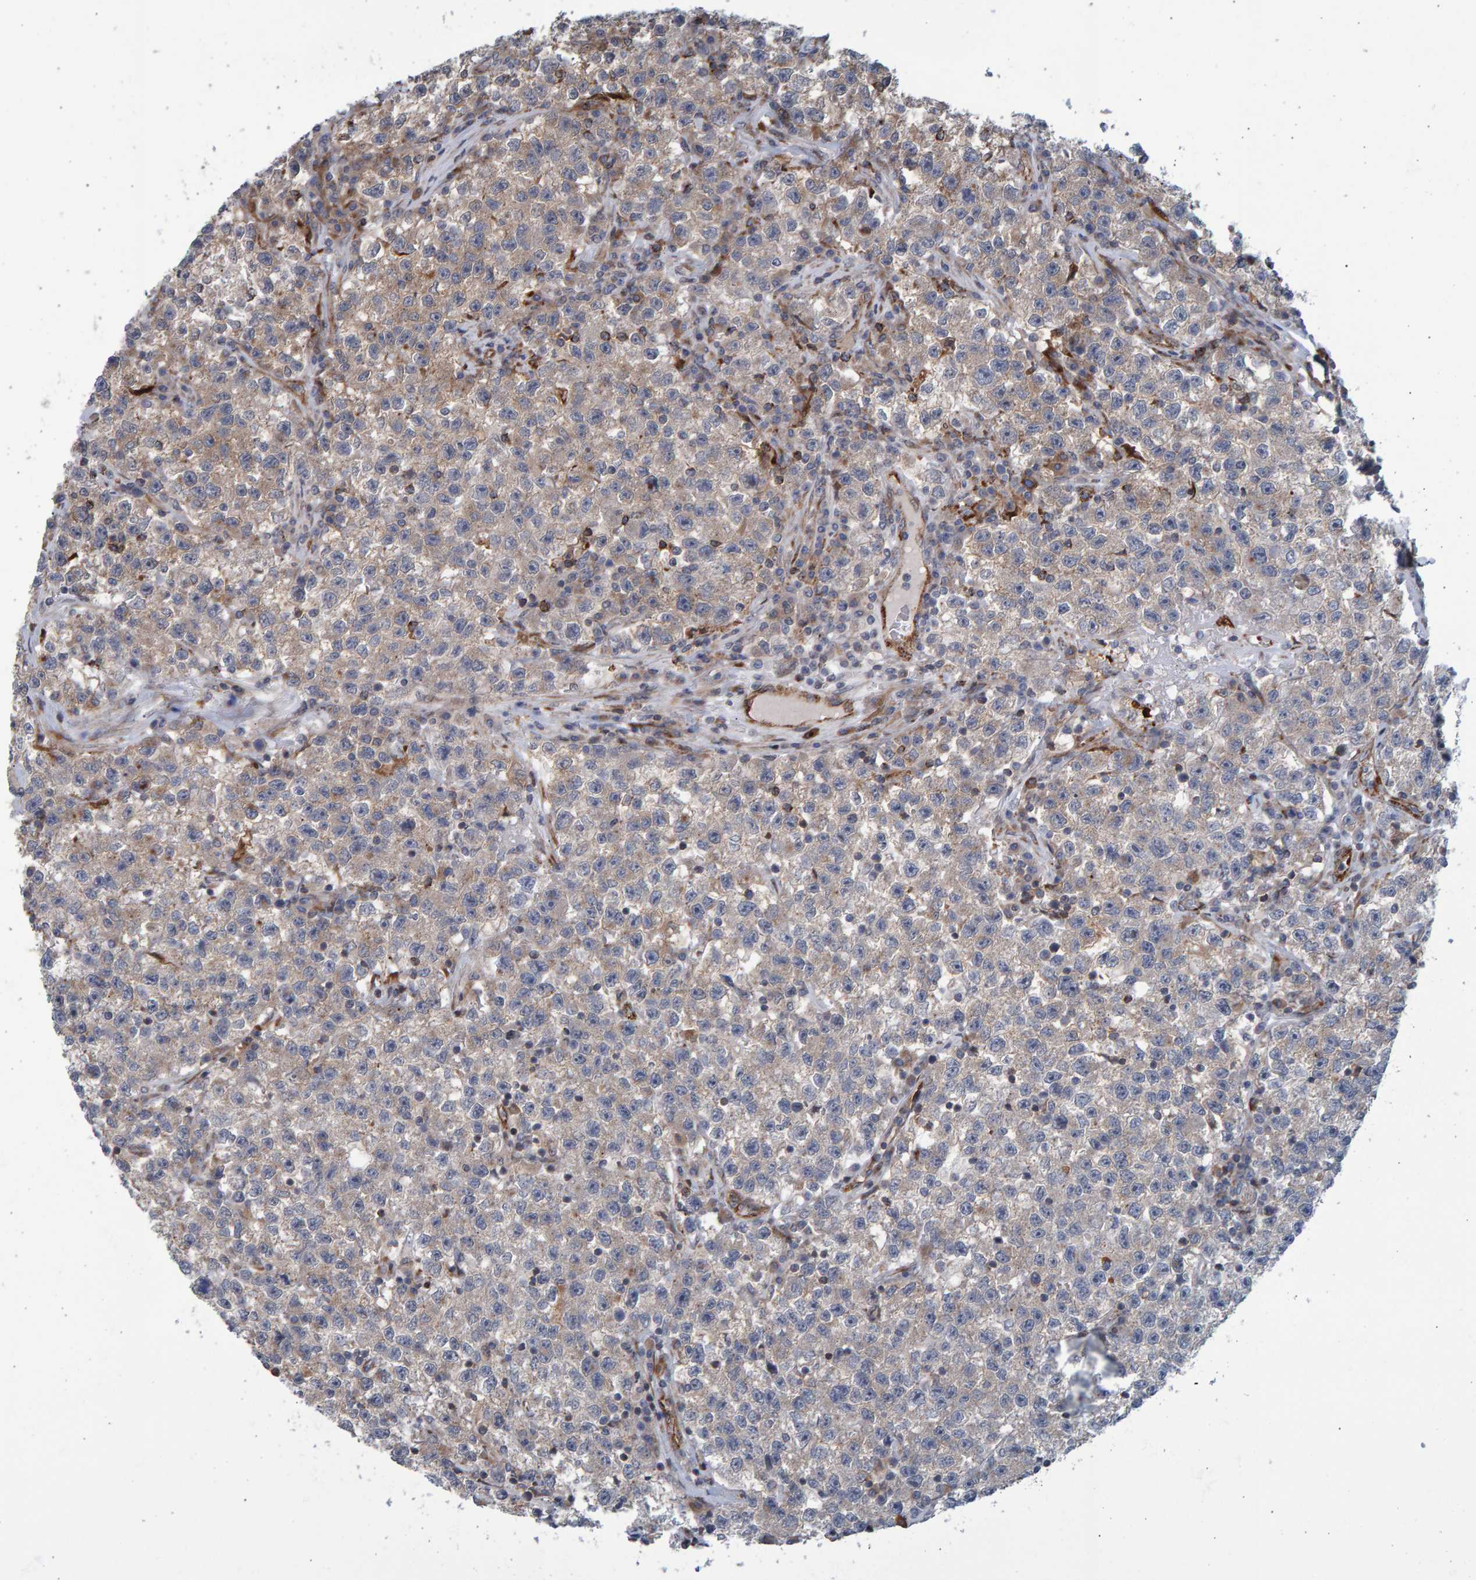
{"staining": {"intensity": "weak", "quantity": "<25%", "location": "cytoplasmic/membranous"}, "tissue": "testis cancer", "cell_type": "Tumor cells", "image_type": "cancer", "snomed": [{"axis": "morphology", "description": "Seminoma, NOS"}, {"axis": "topography", "description": "Testis"}], "caption": "This is a micrograph of immunohistochemistry (IHC) staining of seminoma (testis), which shows no staining in tumor cells.", "gene": "LRBA", "patient": {"sex": "male", "age": 22}}